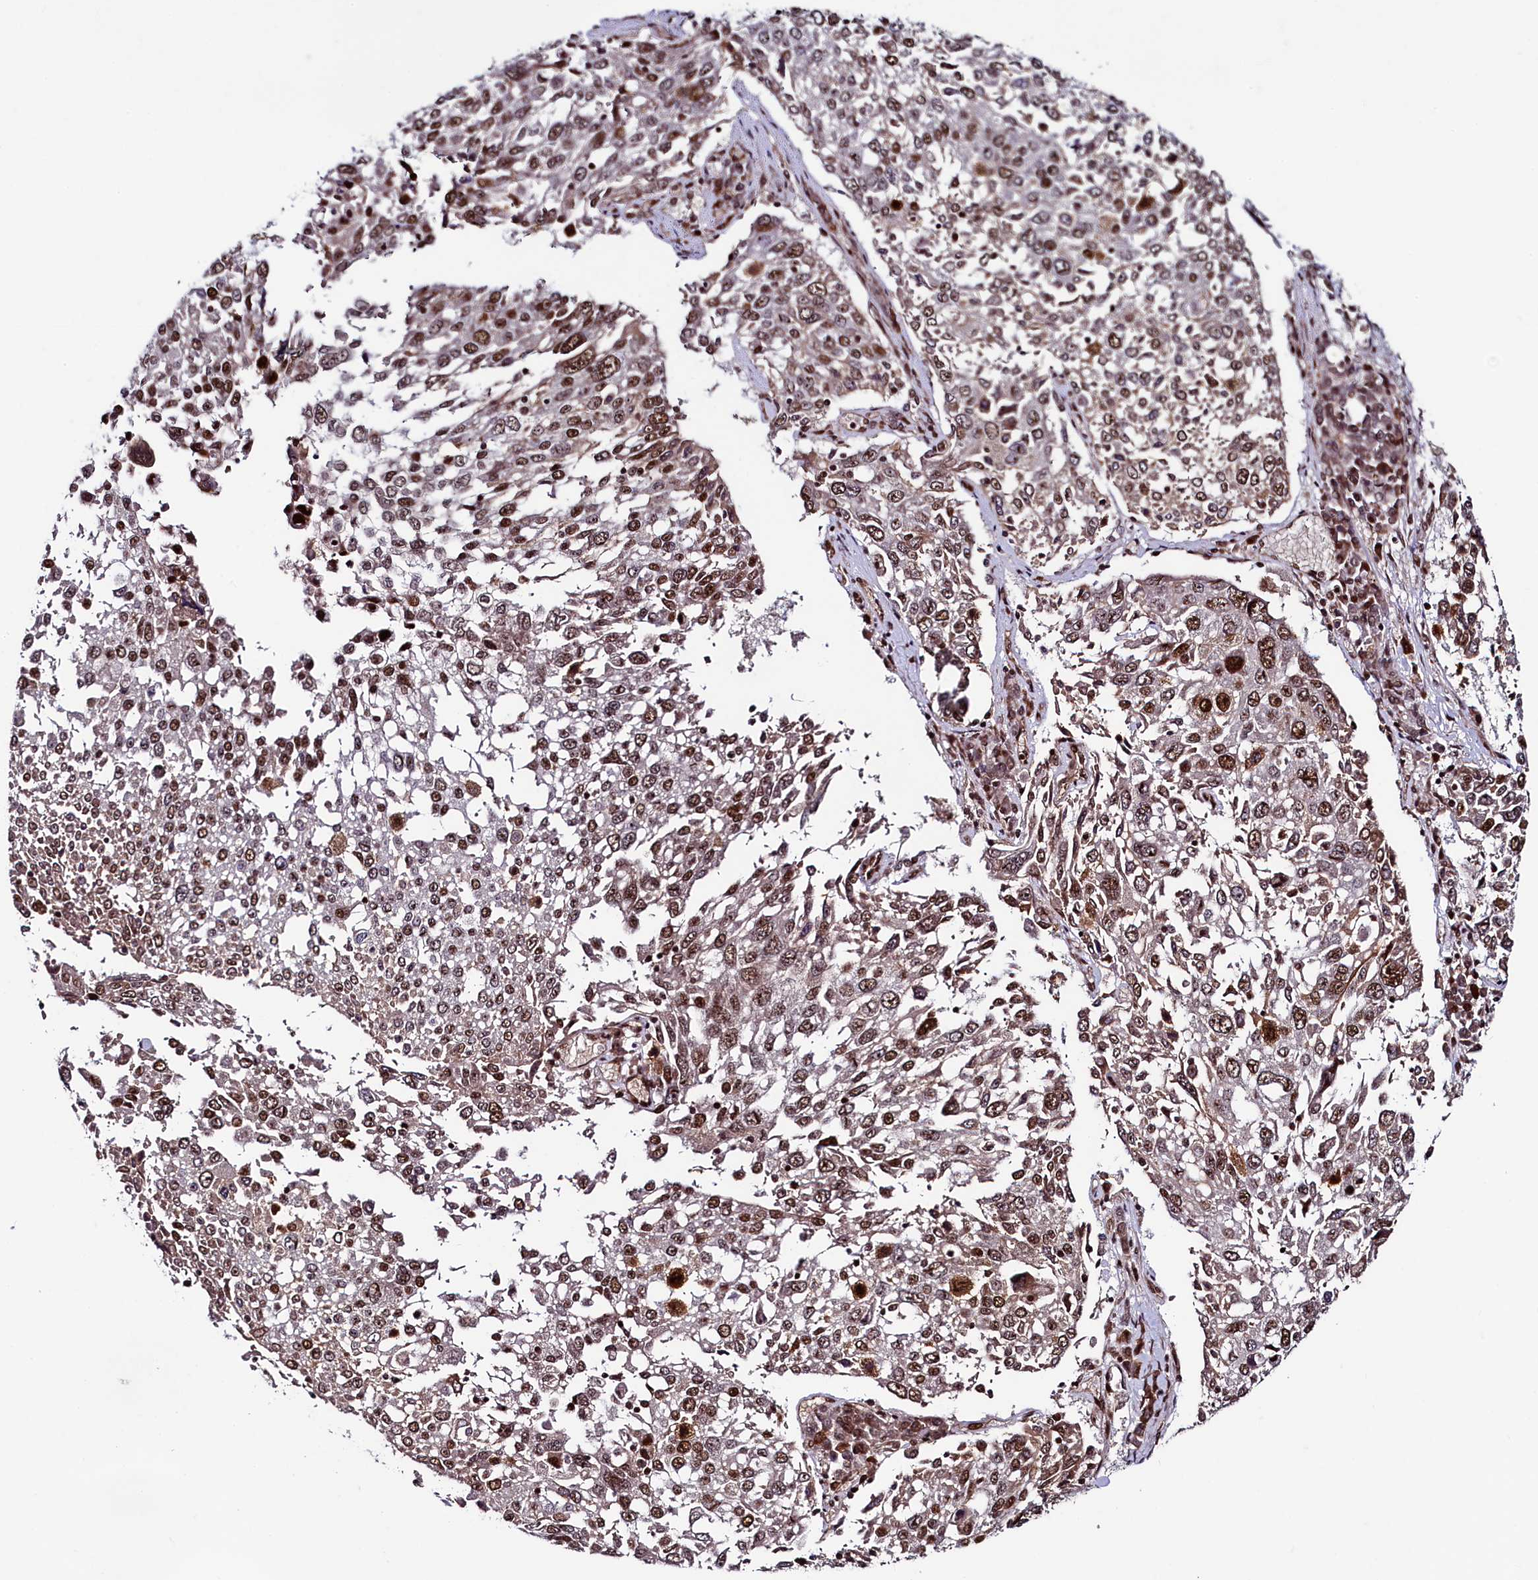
{"staining": {"intensity": "moderate", "quantity": ">75%", "location": "nuclear"}, "tissue": "lung cancer", "cell_type": "Tumor cells", "image_type": "cancer", "snomed": [{"axis": "morphology", "description": "Squamous cell carcinoma, NOS"}, {"axis": "topography", "description": "Lung"}], "caption": "Lung squamous cell carcinoma tissue demonstrates moderate nuclear expression in about >75% of tumor cells, visualized by immunohistochemistry.", "gene": "LEO1", "patient": {"sex": "male", "age": 65}}